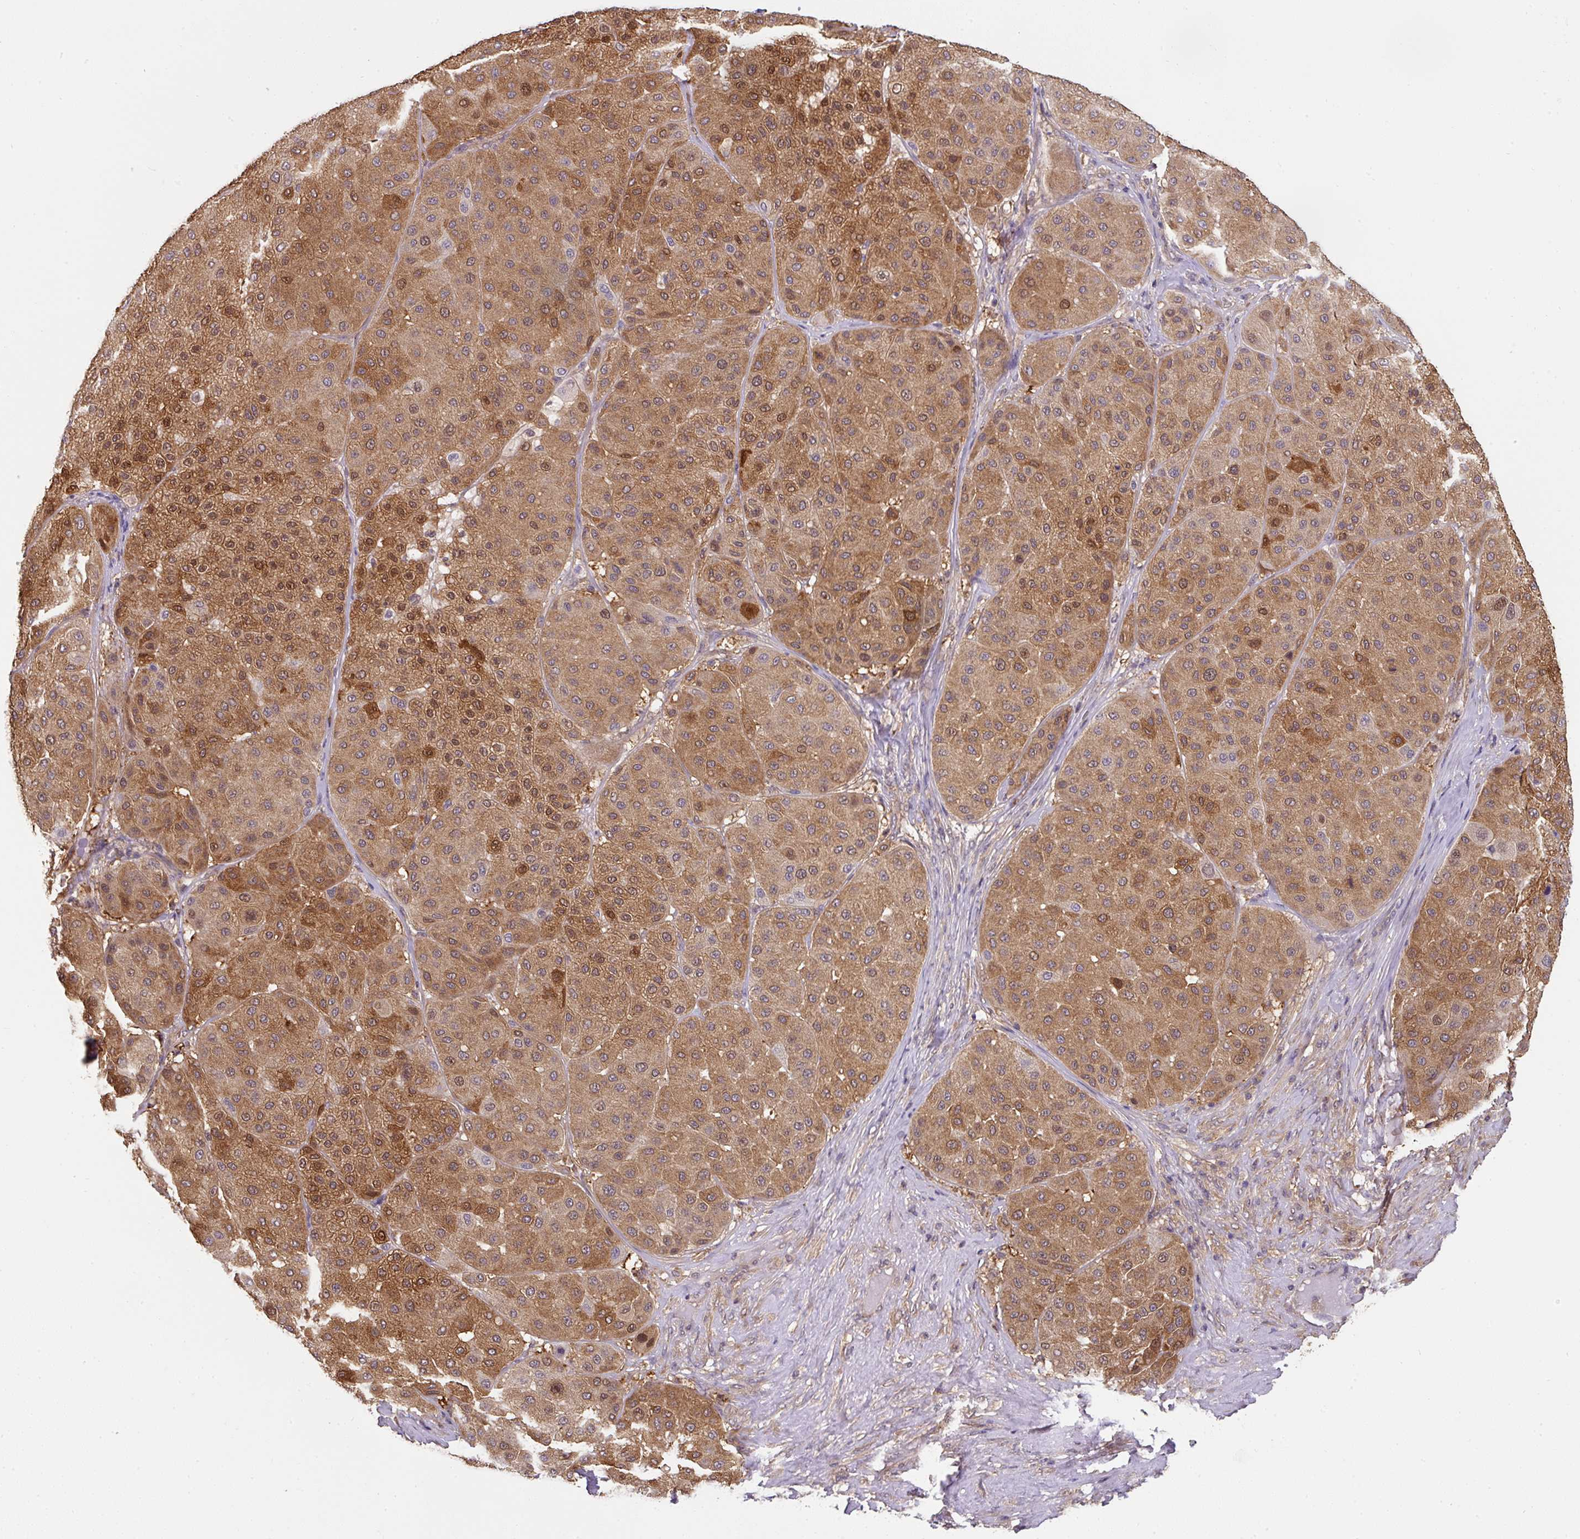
{"staining": {"intensity": "moderate", "quantity": ">75%", "location": "cytoplasmic/membranous,nuclear"}, "tissue": "melanoma", "cell_type": "Tumor cells", "image_type": "cancer", "snomed": [{"axis": "morphology", "description": "Malignant melanoma, Metastatic site"}, {"axis": "topography", "description": "Smooth muscle"}], "caption": "Moderate cytoplasmic/membranous and nuclear expression for a protein is identified in about >75% of tumor cells of malignant melanoma (metastatic site) using immunohistochemistry.", "gene": "ST13", "patient": {"sex": "male", "age": 41}}